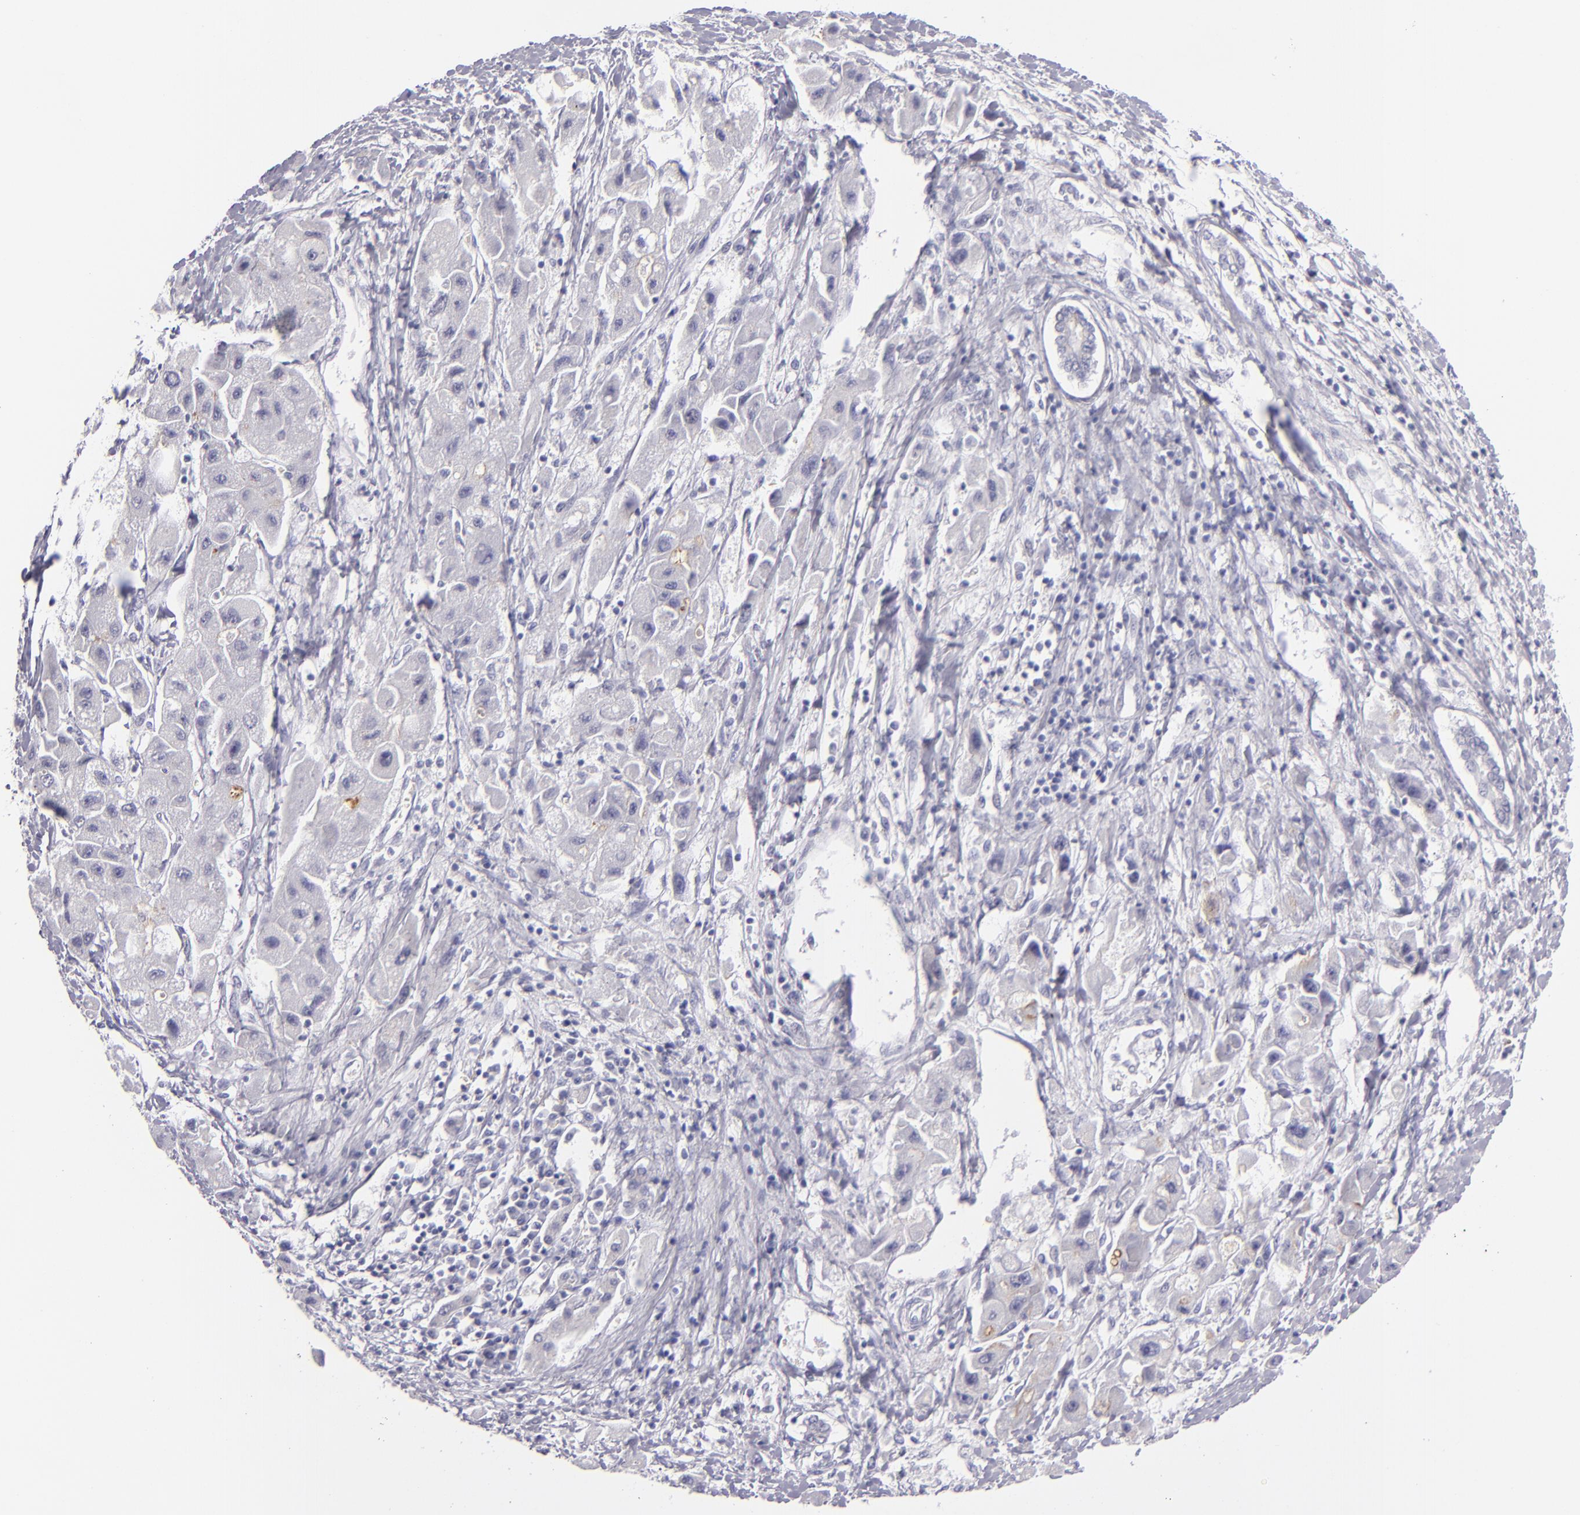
{"staining": {"intensity": "negative", "quantity": "none", "location": "none"}, "tissue": "liver cancer", "cell_type": "Tumor cells", "image_type": "cancer", "snomed": [{"axis": "morphology", "description": "Carcinoma, Hepatocellular, NOS"}, {"axis": "topography", "description": "Liver"}], "caption": "The IHC photomicrograph has no significant staining in tumor cells of hepatocellular carcinoma (liver) tissue.", "gene": "VIL1", "patient": {"sex": "male", "age": 24}}